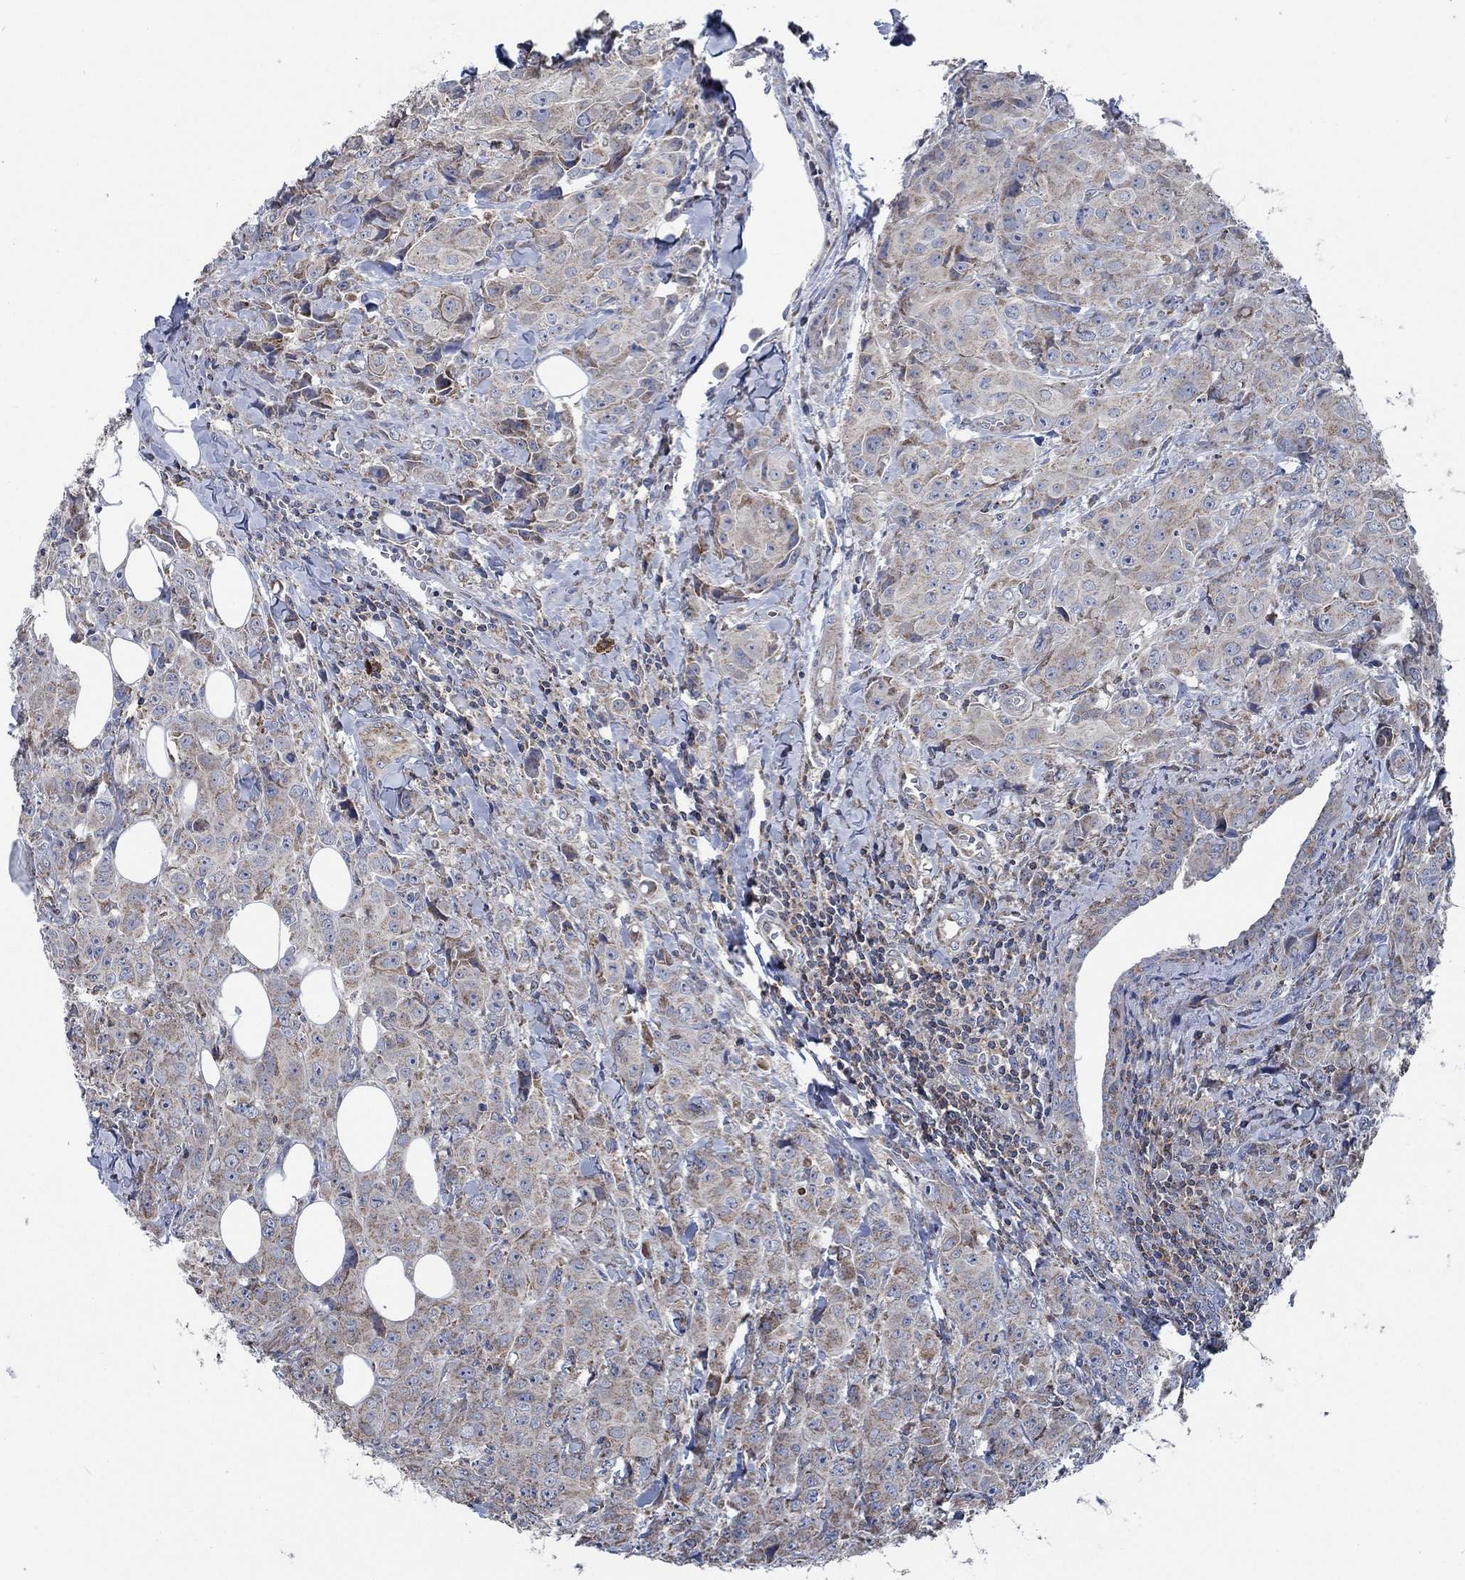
{"staining": {"intensity": "weak", "quantity": ">75%", "location": "cytoplasmic/membranous"}, "tissue": "breast cancer", "cell_type": "Tumor cells", "image_type": "cancer", "snomed": [{"axis": "morphology", "description": "Duct carcinoma"}, {"axis": "topography", "description": "Breast"}], "caption": "This histopathology image exhibits immunohistochemistry (IHC) staining of invasive ductal carcinoma (breast), with low weak cytoplasmic/membranous staining in approximately >75% of tumor cells.", "gene": "STXBP6", "patient": {"sex": "female", "age": 43}}